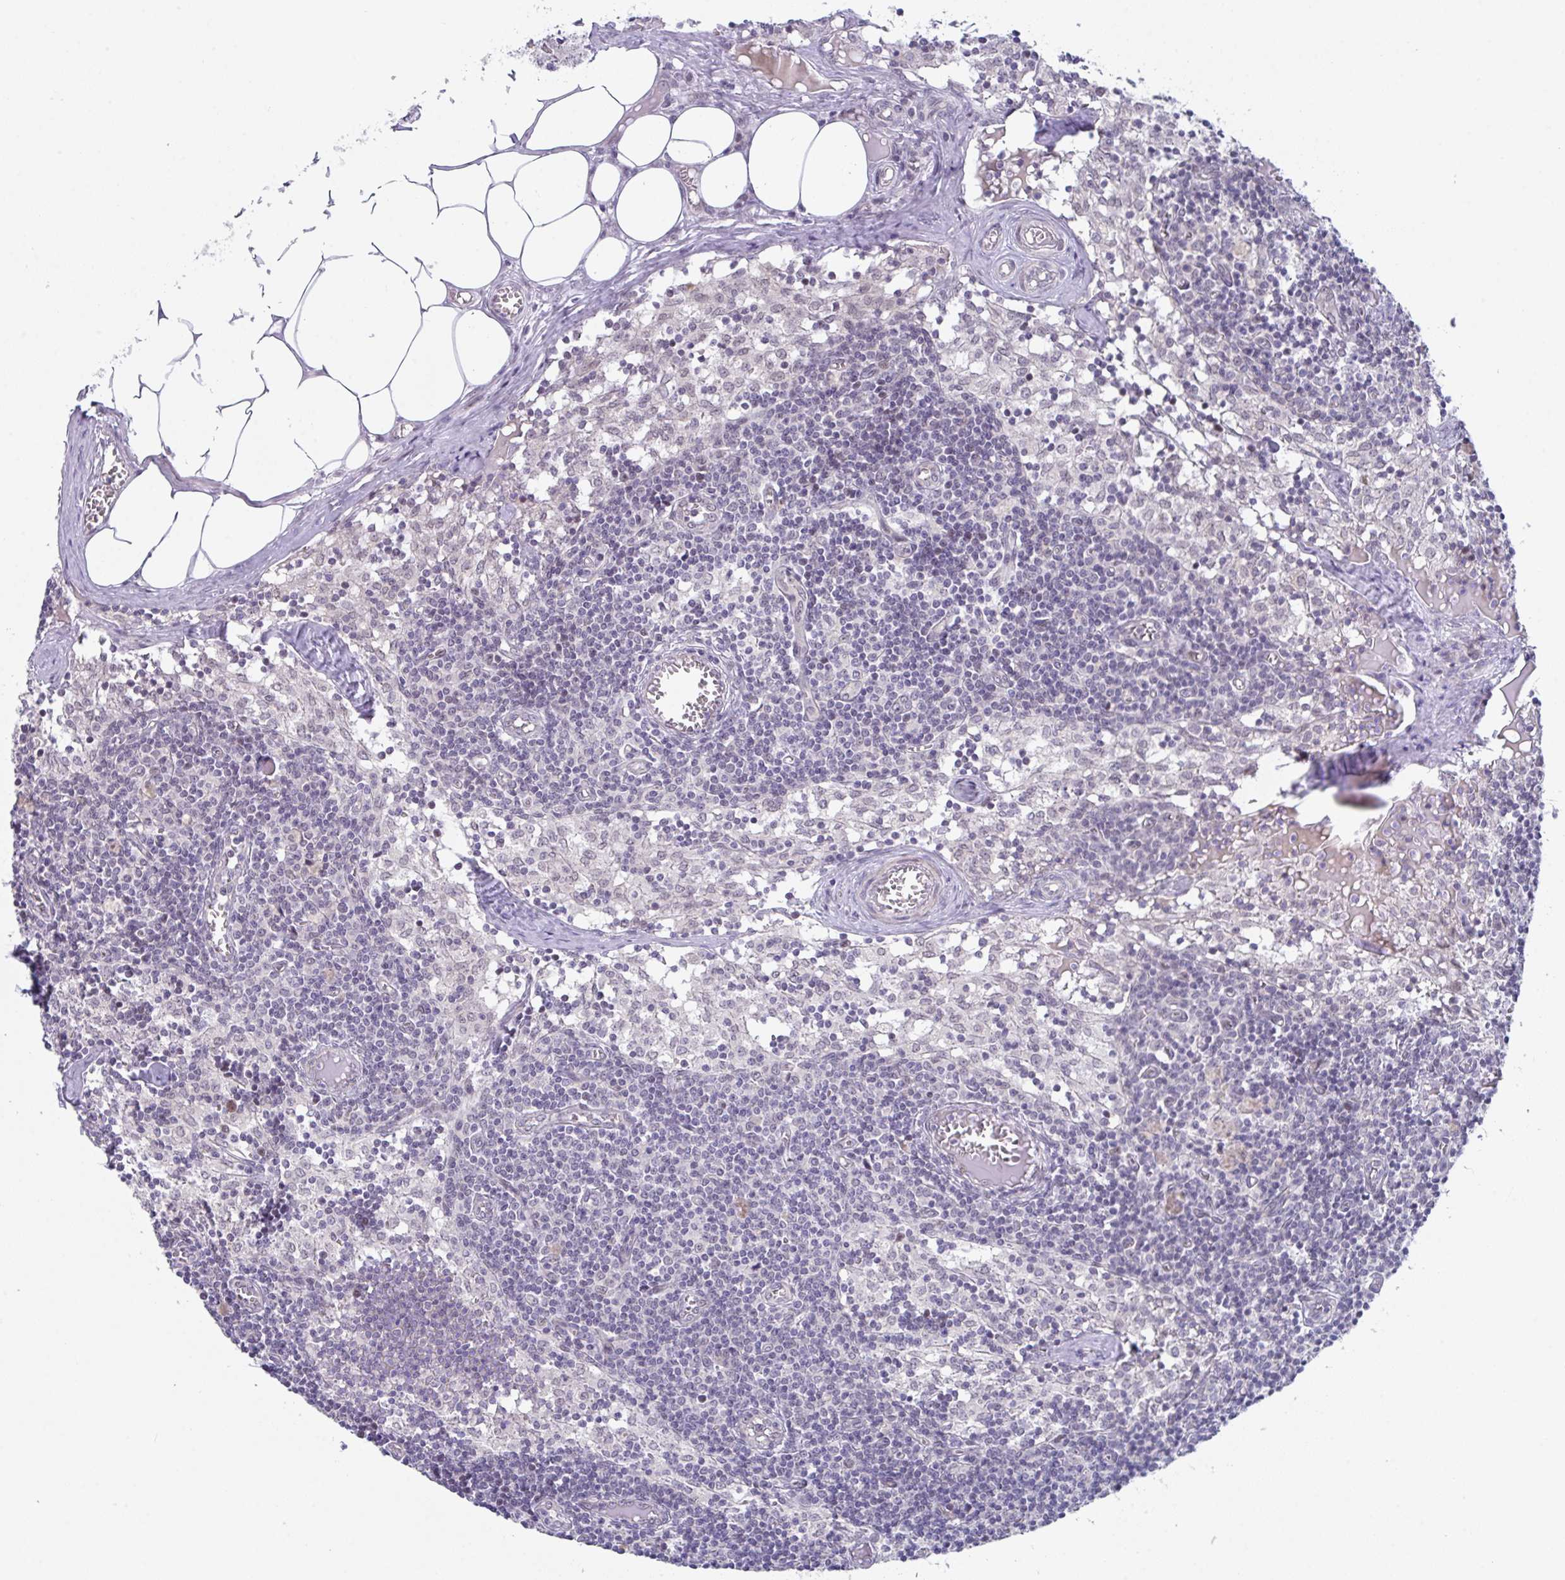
{"staining": {"intensity": "weak", "quantity": "<25%", "location": "nuclear"}, "tissue": "lymph node", "cell_type": "Germinal center cells", "image_type": "normal", "snomed": [{"axis": "morphology", "description": "Normal tissue, NOS"}, {"axis": "topography", "description": "Lymph node"}], "caption": "IHC of benign human lymph node shows no expression in germinal center cells.", "gene": "RBM18", "patient": {"sex": "female", "age": 31}}